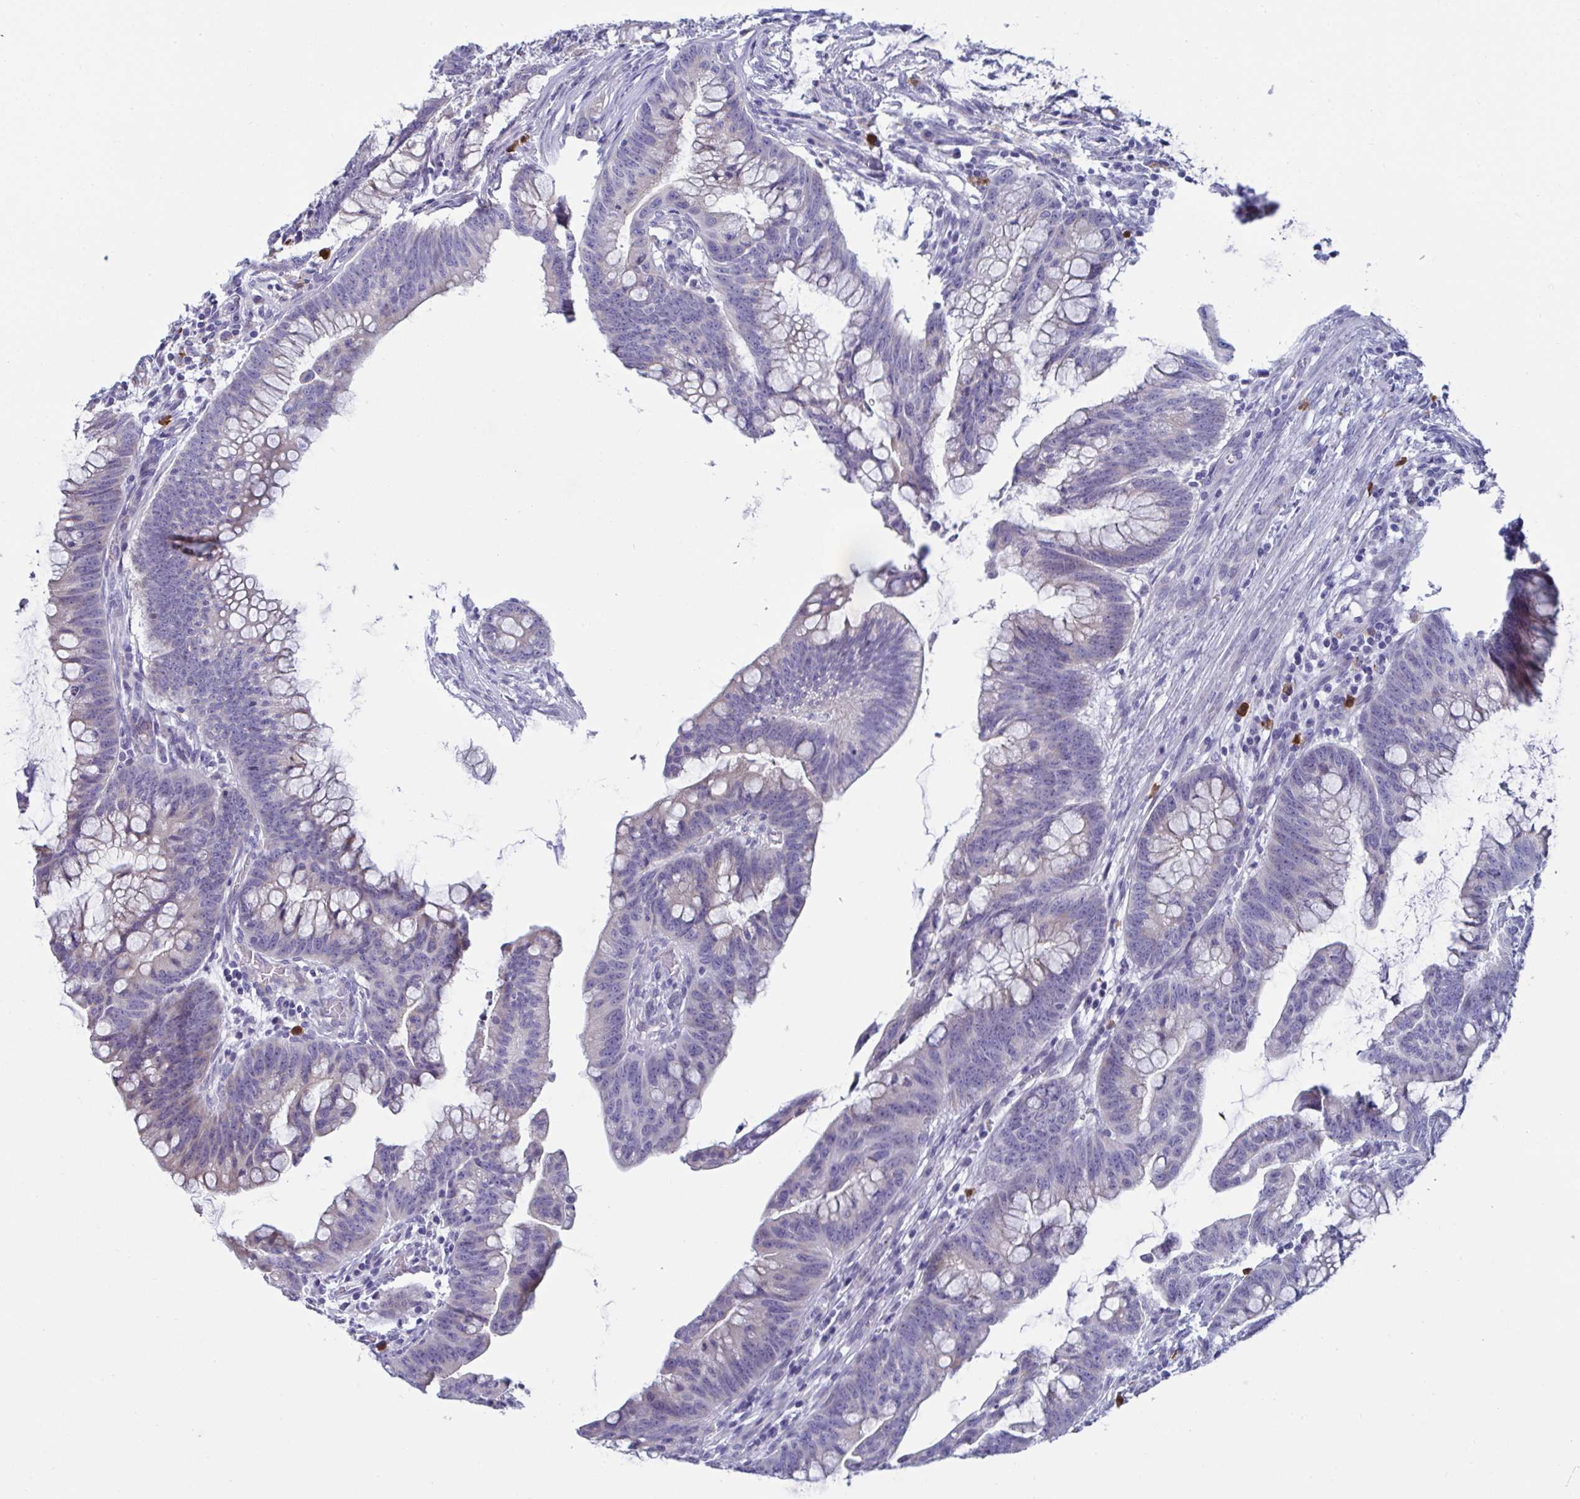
{"staining": {"intensity": "negative", "quantity": "none", "location": "none"}, "tissue": "colorectal cancer", "cell_type": "Tumor cells", "image_type": "cancer", "snomed": [{"axis": "morphology", "description": "Adenocarcinoma, NOS"}, {"axis": "topography", "description": "Colon"}], "caption": "Adenocarcinoma (colorectal) was stained to show a protein in brown. There is no significant positivity in tumor cells.", "gene": "TAS2R38", "patient": {"sex": "male", "age": 62}}